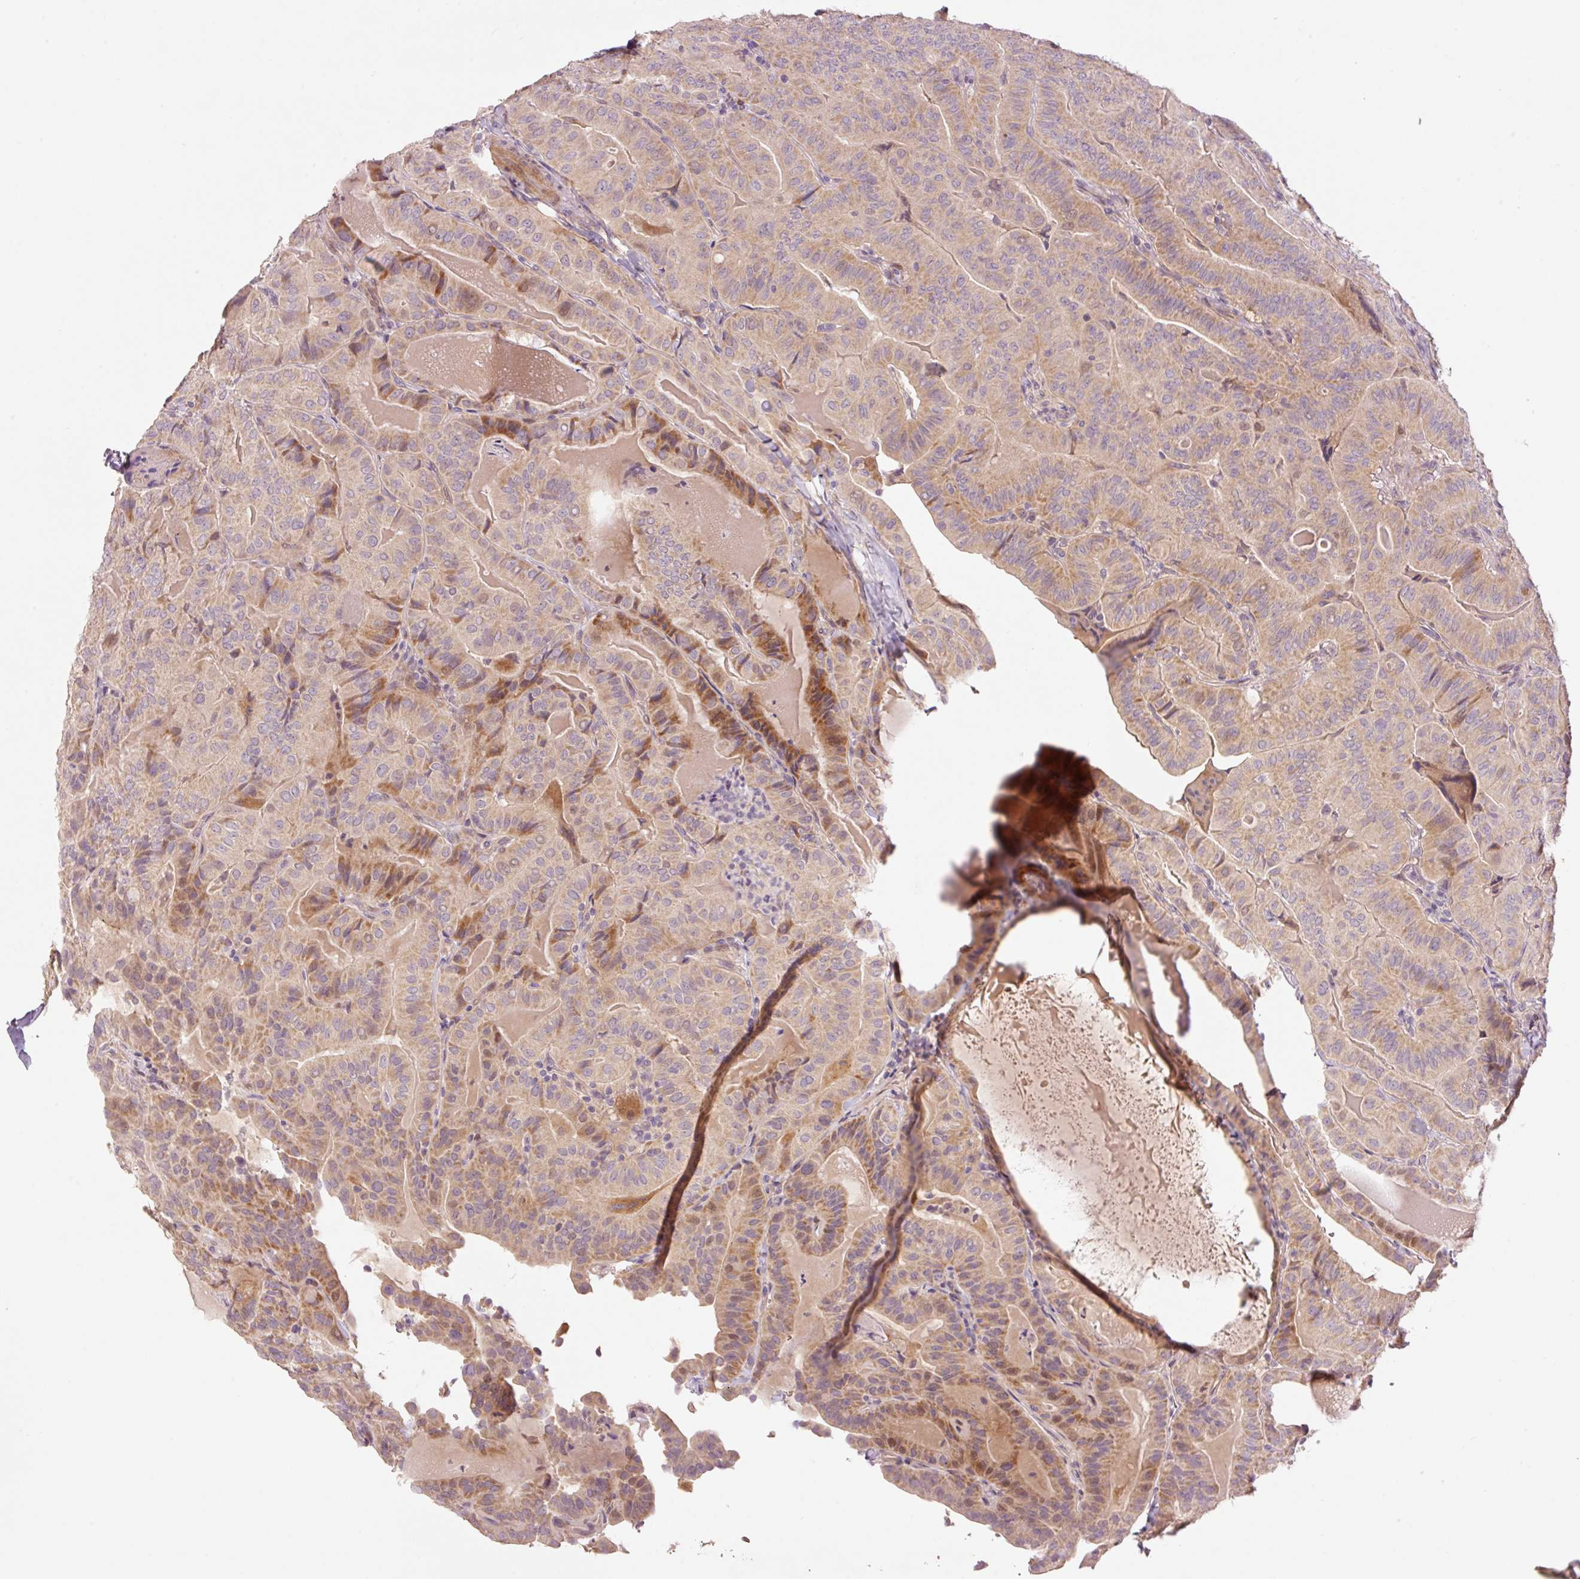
{"staining": {"intensity": "moderate", "quantity": "25%-75%", "location": "cytoplasmic/membranous"}, "tissue": "thyroid cancer", "cell_type": "Tumor cells", "image_type": "cancer", "snomed": [{"axis": "morphology", "description": "Papillary adenocarcinoma, NOS"}, {"axis": "topography", "description": "Thyroid gland"}], "caption": "Immunohistochemistry (IHC) of thyroid papillary adenocarcinoma displays medium levels of moderate cytoplasmic/membranous staining in approximately 25%-75% of tumor cells.", "gene": "SLC29A3", "patient": {"sex": "female", "age": 68}}